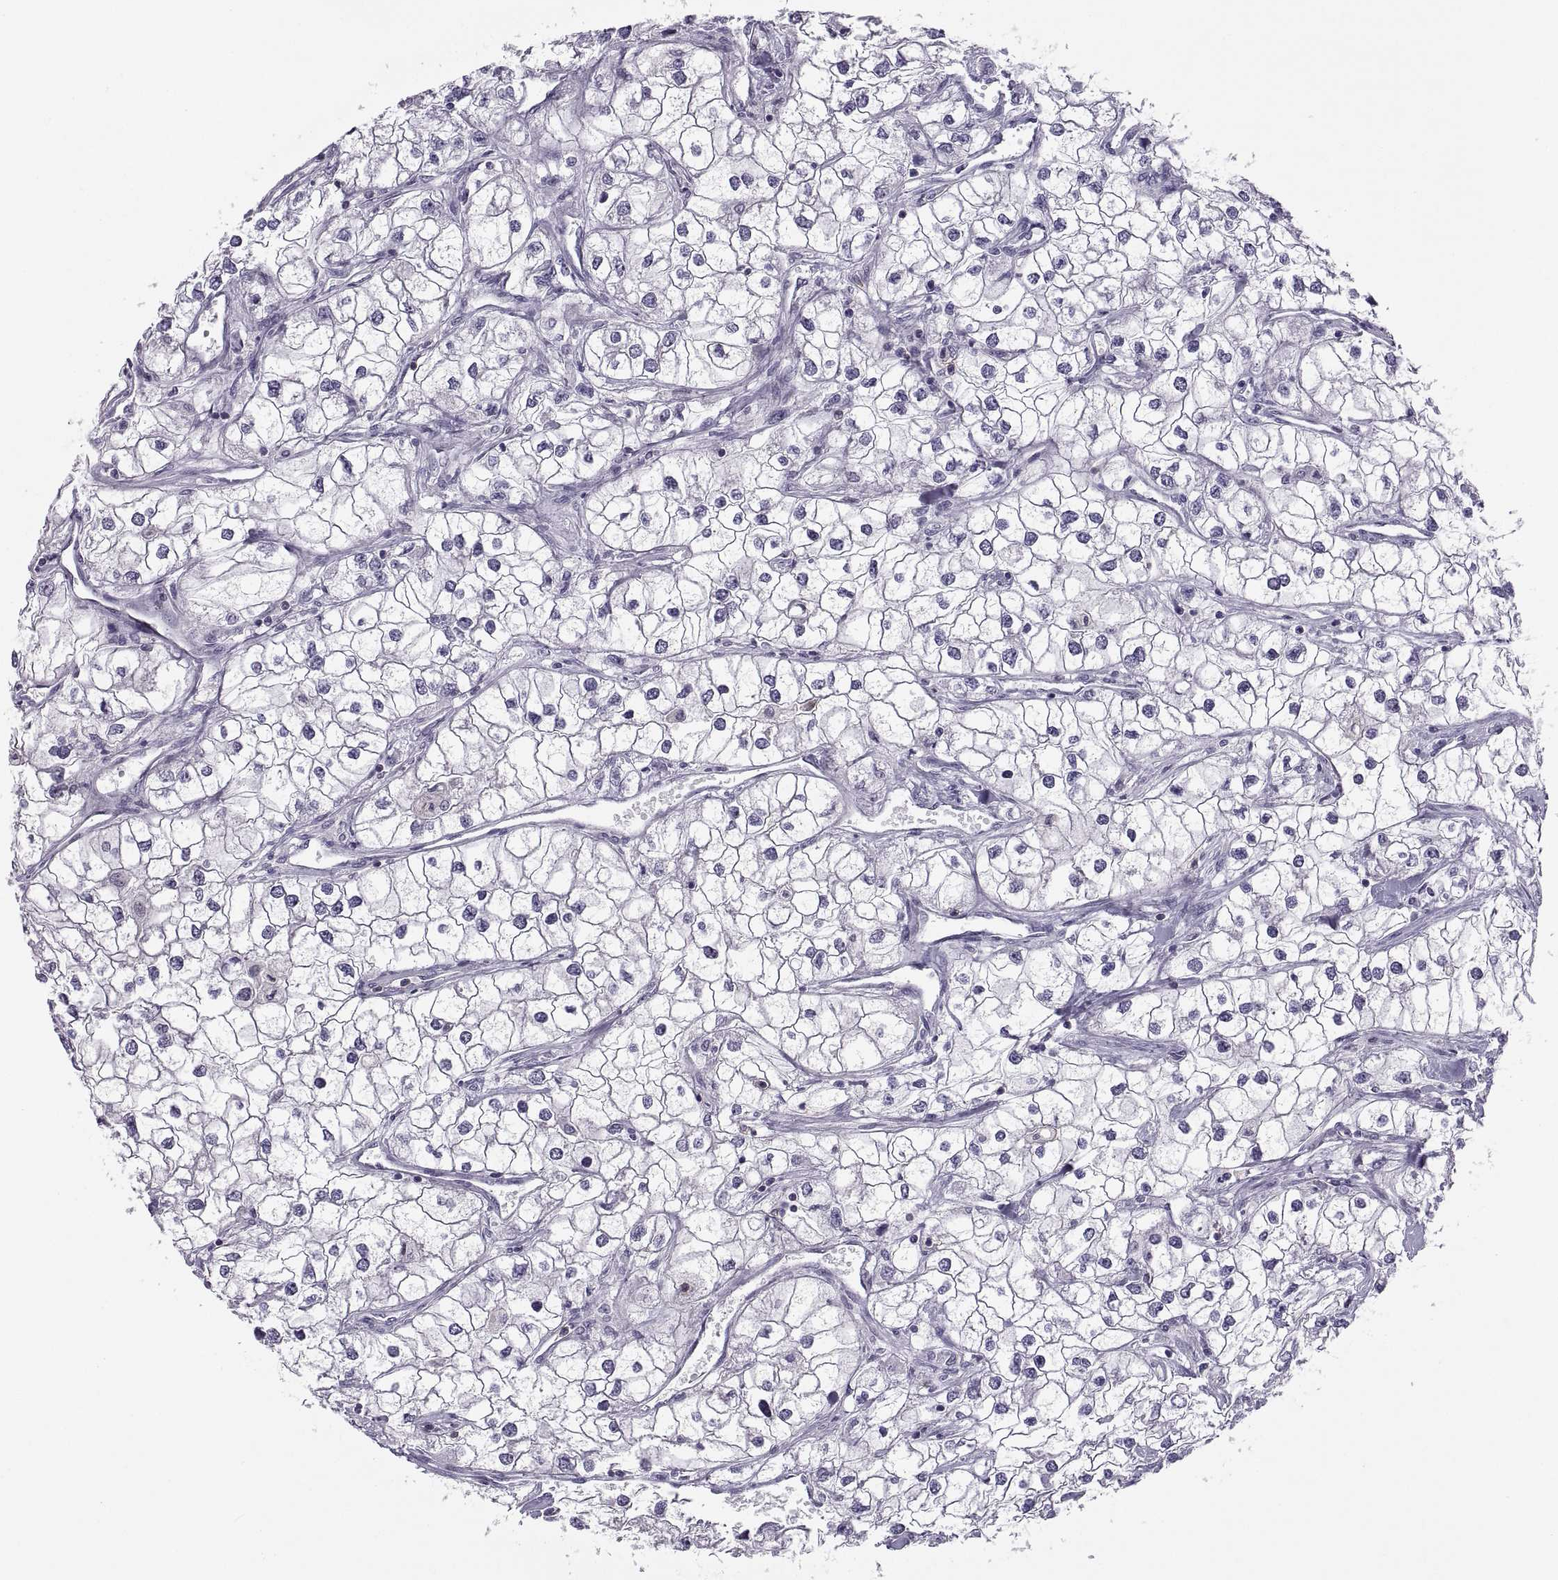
{"staining": {"intensity": "negative", "quantity": "none", "location": "none"}, "tissue": "renal cancer", "cell_type": "Tumor cells", "image_type": "cancer", "snomed": [{"axis": "morphology", "description": "Adenocarcinoma, NOS"}, {"axis": "topography", "description": "Kidney"}], "caption": "Tumor cells show no significant staining in renal cancer (adenocarcinoma). Nuclei are stained in blue.", "gene": "TTC21A", "patient": {"sex": "male", "age": 59}}